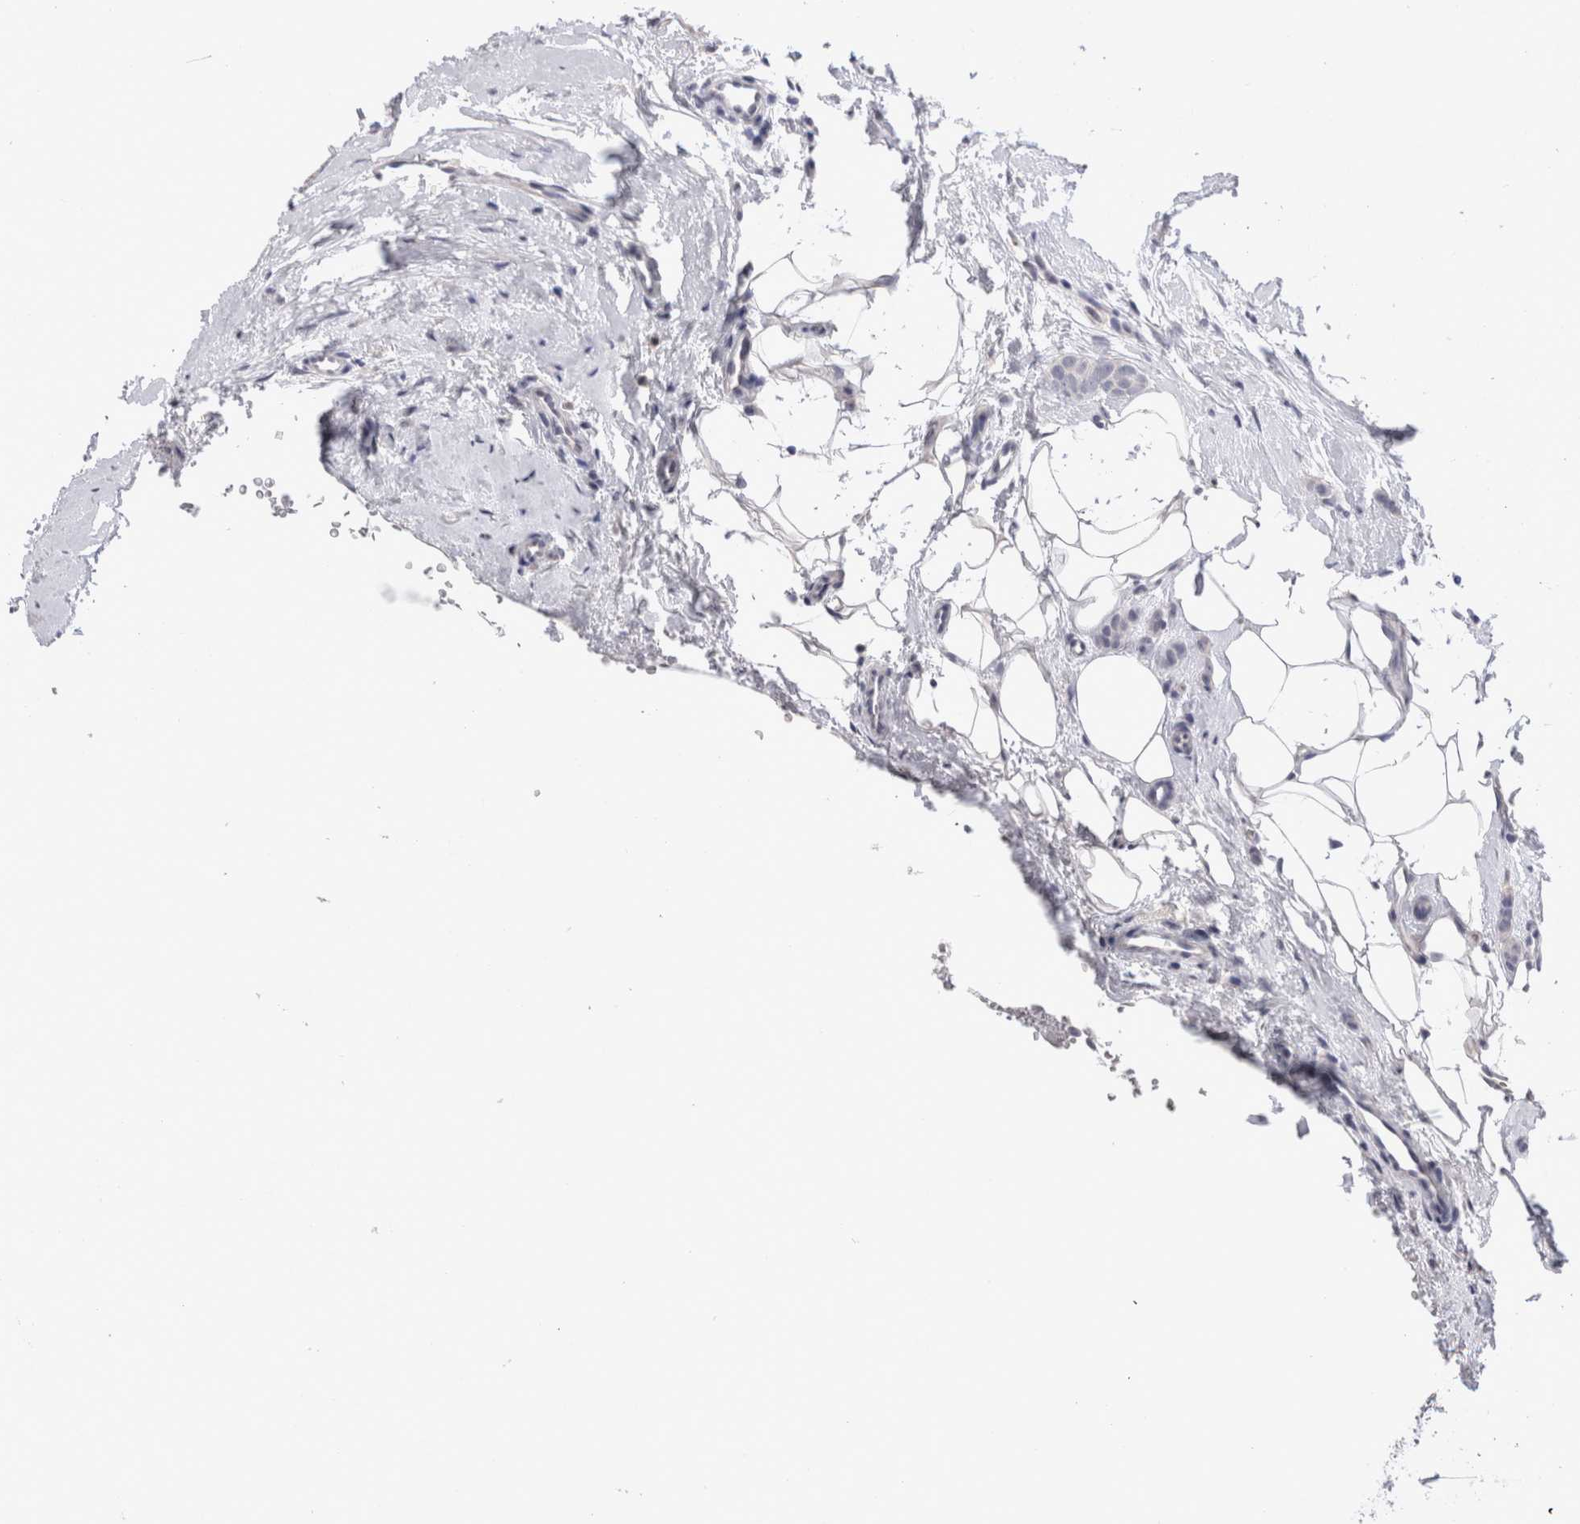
{"staining": {"intensity": "negative", "quantity": "none", "location": "none"}, "tissue": "breast cancer", "cell_type": "Tumor cells", "image_type": "cancer", "snomed": [{"axis": "morphology", "description": "Lobular carcinoma"}, {"axis": "topography", "description": "Skin"}, {"axis": "topography", "description": "Breast"}], "caption": "DAB (3,3'-diaminobenzidine) immunohistochemical staining of breast cancer (lobular carcinoma) demonstrates no significant positivity in tumor cells. (DAB (3,3'-diaminobenzidine) immunohistochemistry (IHC) with hematoxylin counter stain).", "gene": "CRYBG1", "patient": {"sex": "female", "age": 46}}